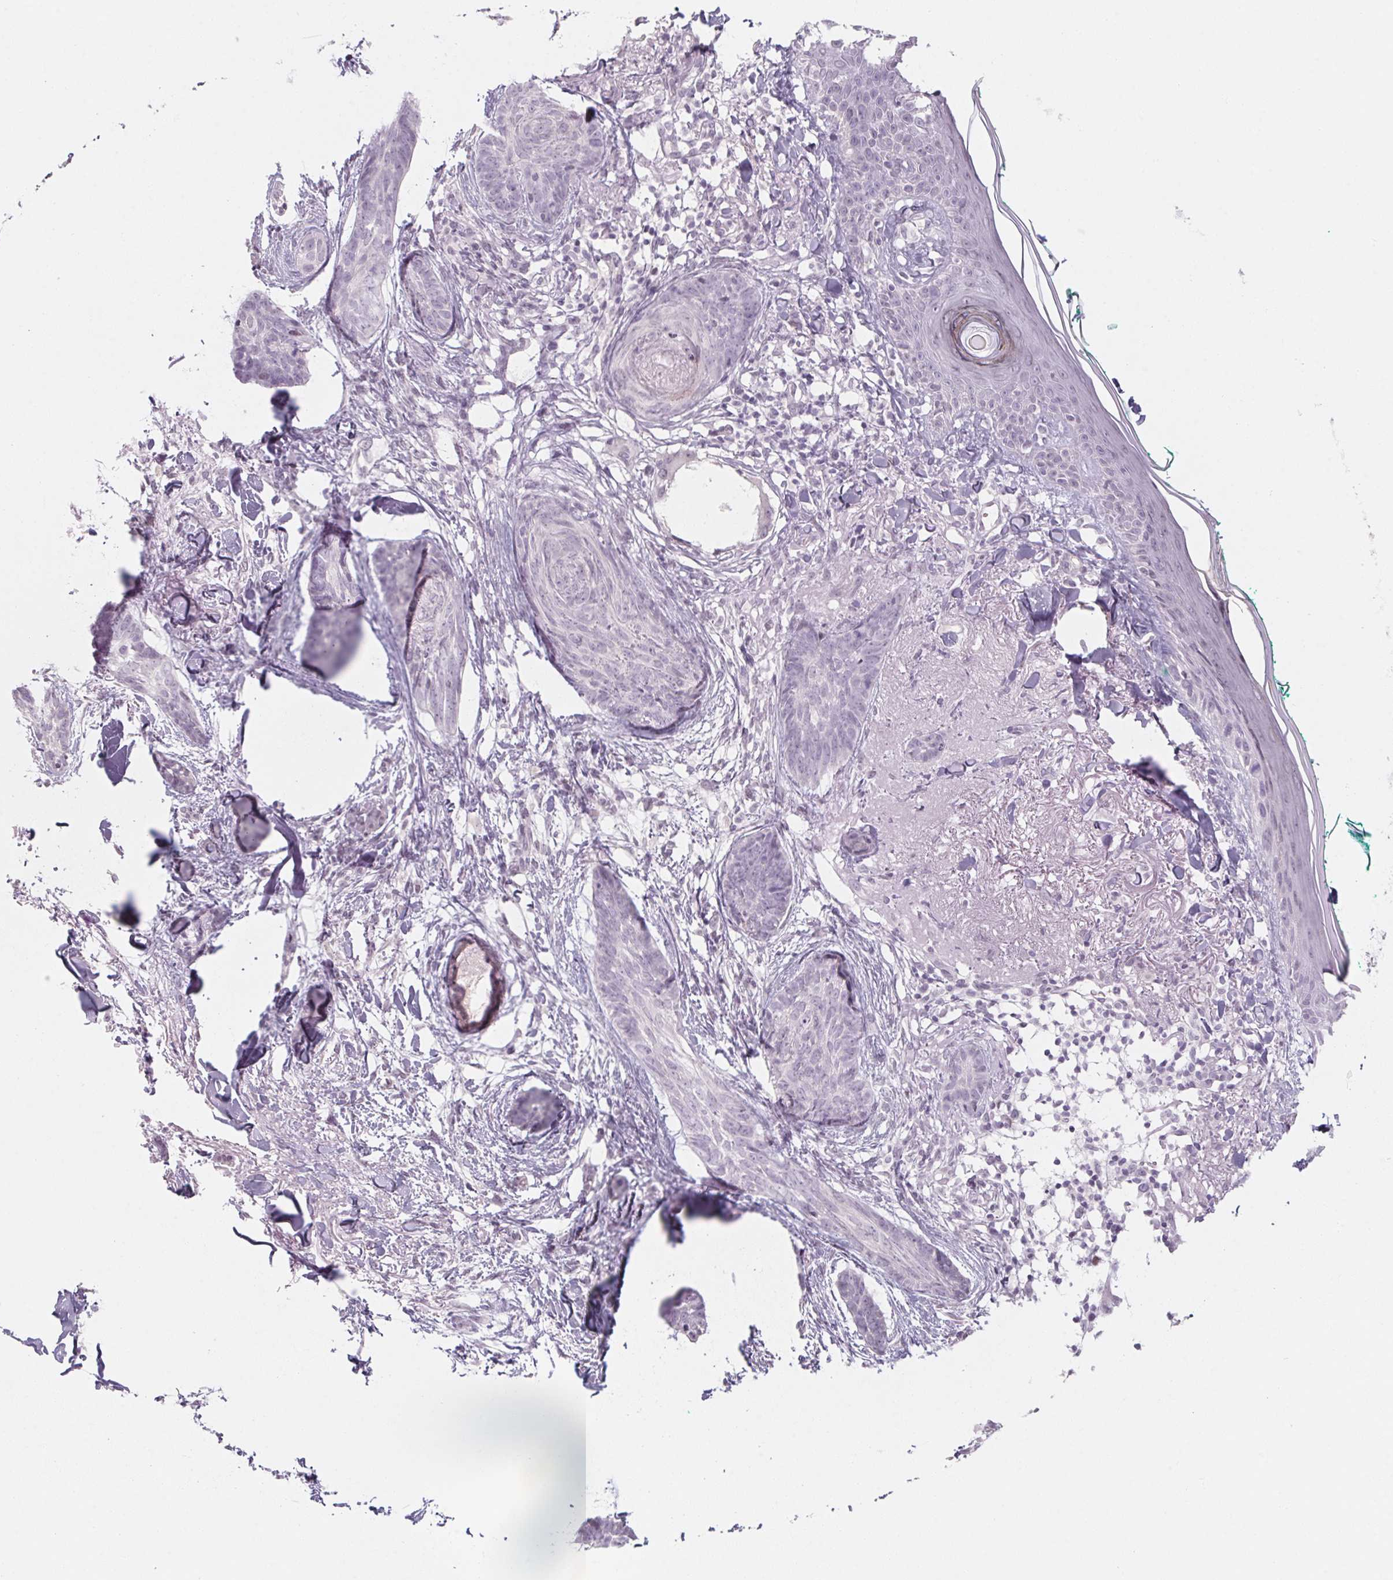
{"staining": {"intensity": "negative", "quantity": "none", "location": "none"}, "tissue": "skin cancer", "cell_type": "Tumor cells", "image_type": "cancer", "snomed": [{"axis": "morphology", "description": "Basal cell carcinoma"}, {"axis": "topography", "description": "Skin"}], "caption": "Skin cancer stained for a protein using IHC exhibits no expression tumor cells.", "gene": "KCNQ2", "patient": {"sex": "female", "age": 78}}